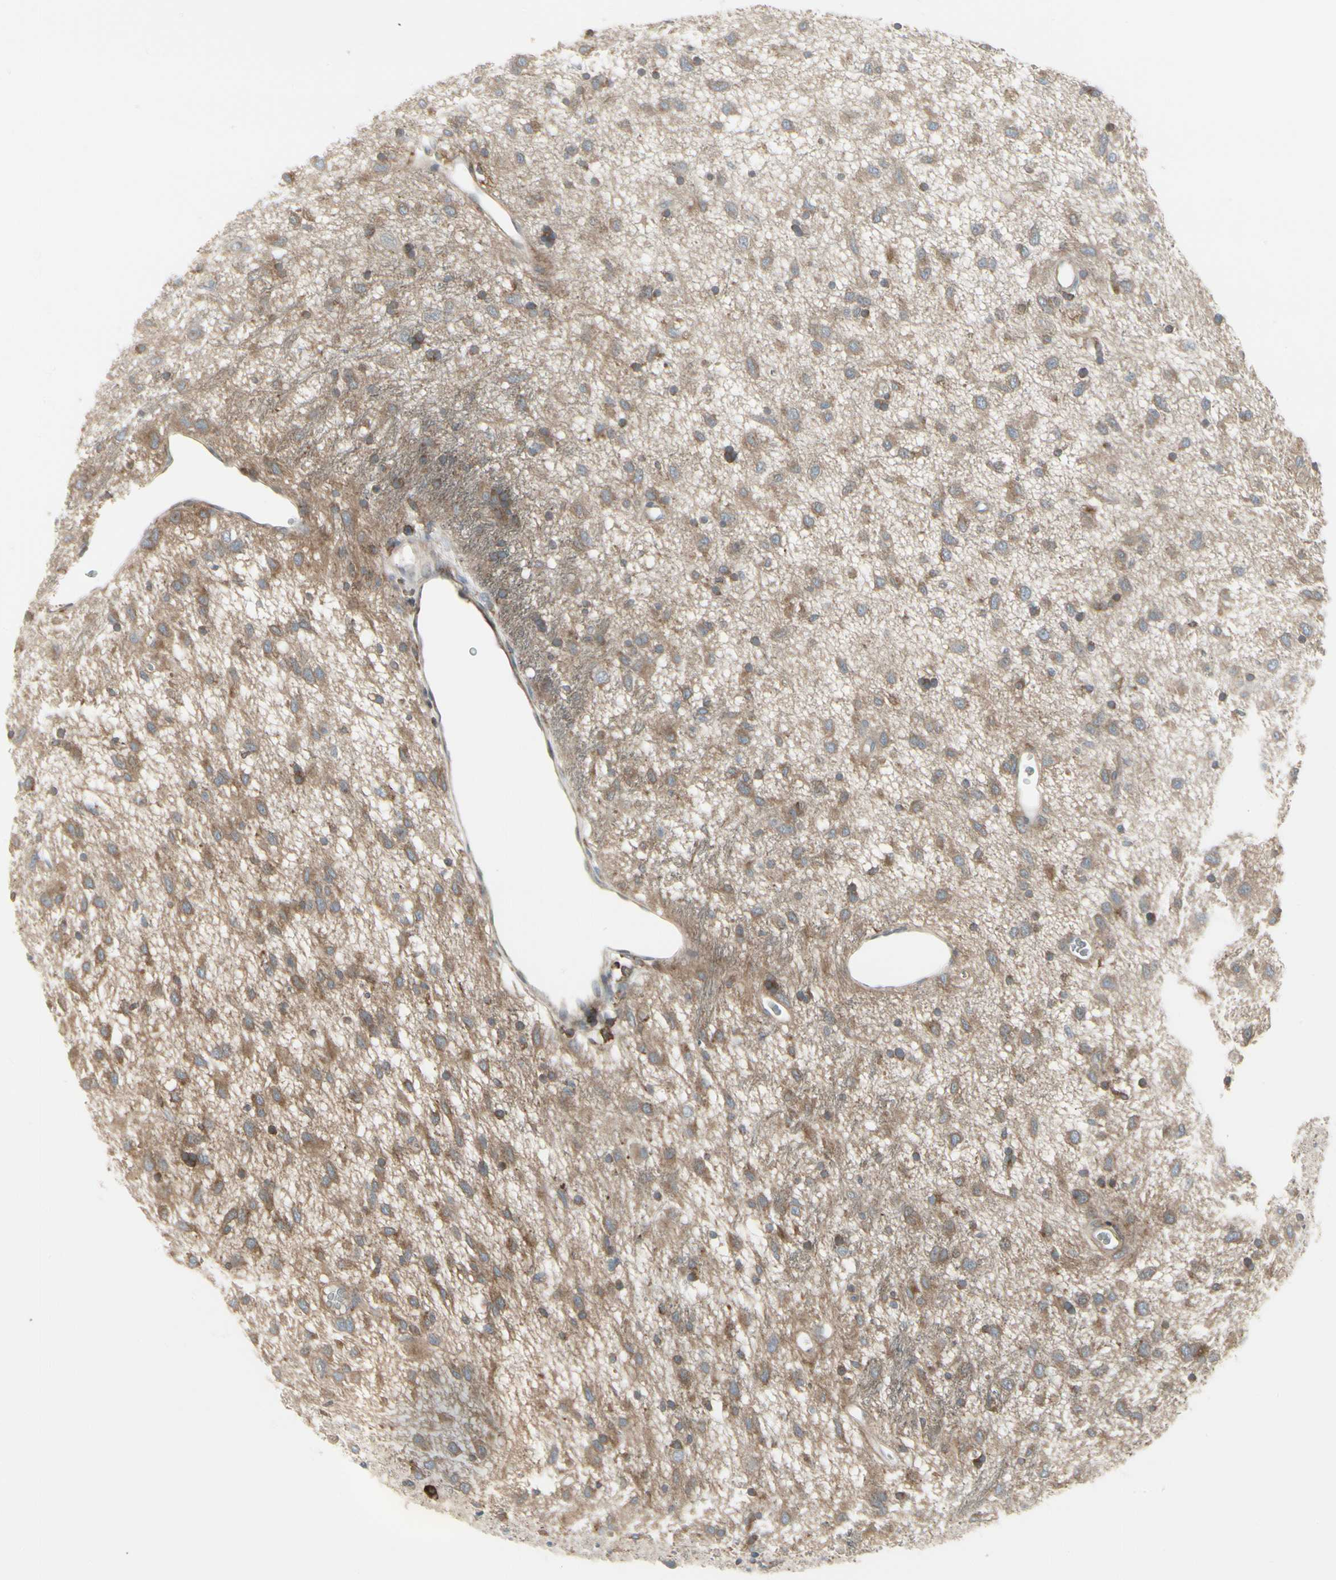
{"staining": {"intensity": "moderate", "quantity": ">75%", "location": "cytoplasmic/membranous"}, "tissue": "glioma", "cell_type": "Tumor cells", "image_type": "cancer", "snomed": [{"axis": "morphology", "description": "Glioma, malignant, Low grade"}, {"axis": "topography", "description": "Brain"}], "caption": "A brown stain labels moderate cytoplasmic/membranous expression of a protein in human glioma tumor cells.", "gene": "EPS15", "patient": {"sex": "male", "age": 77}}